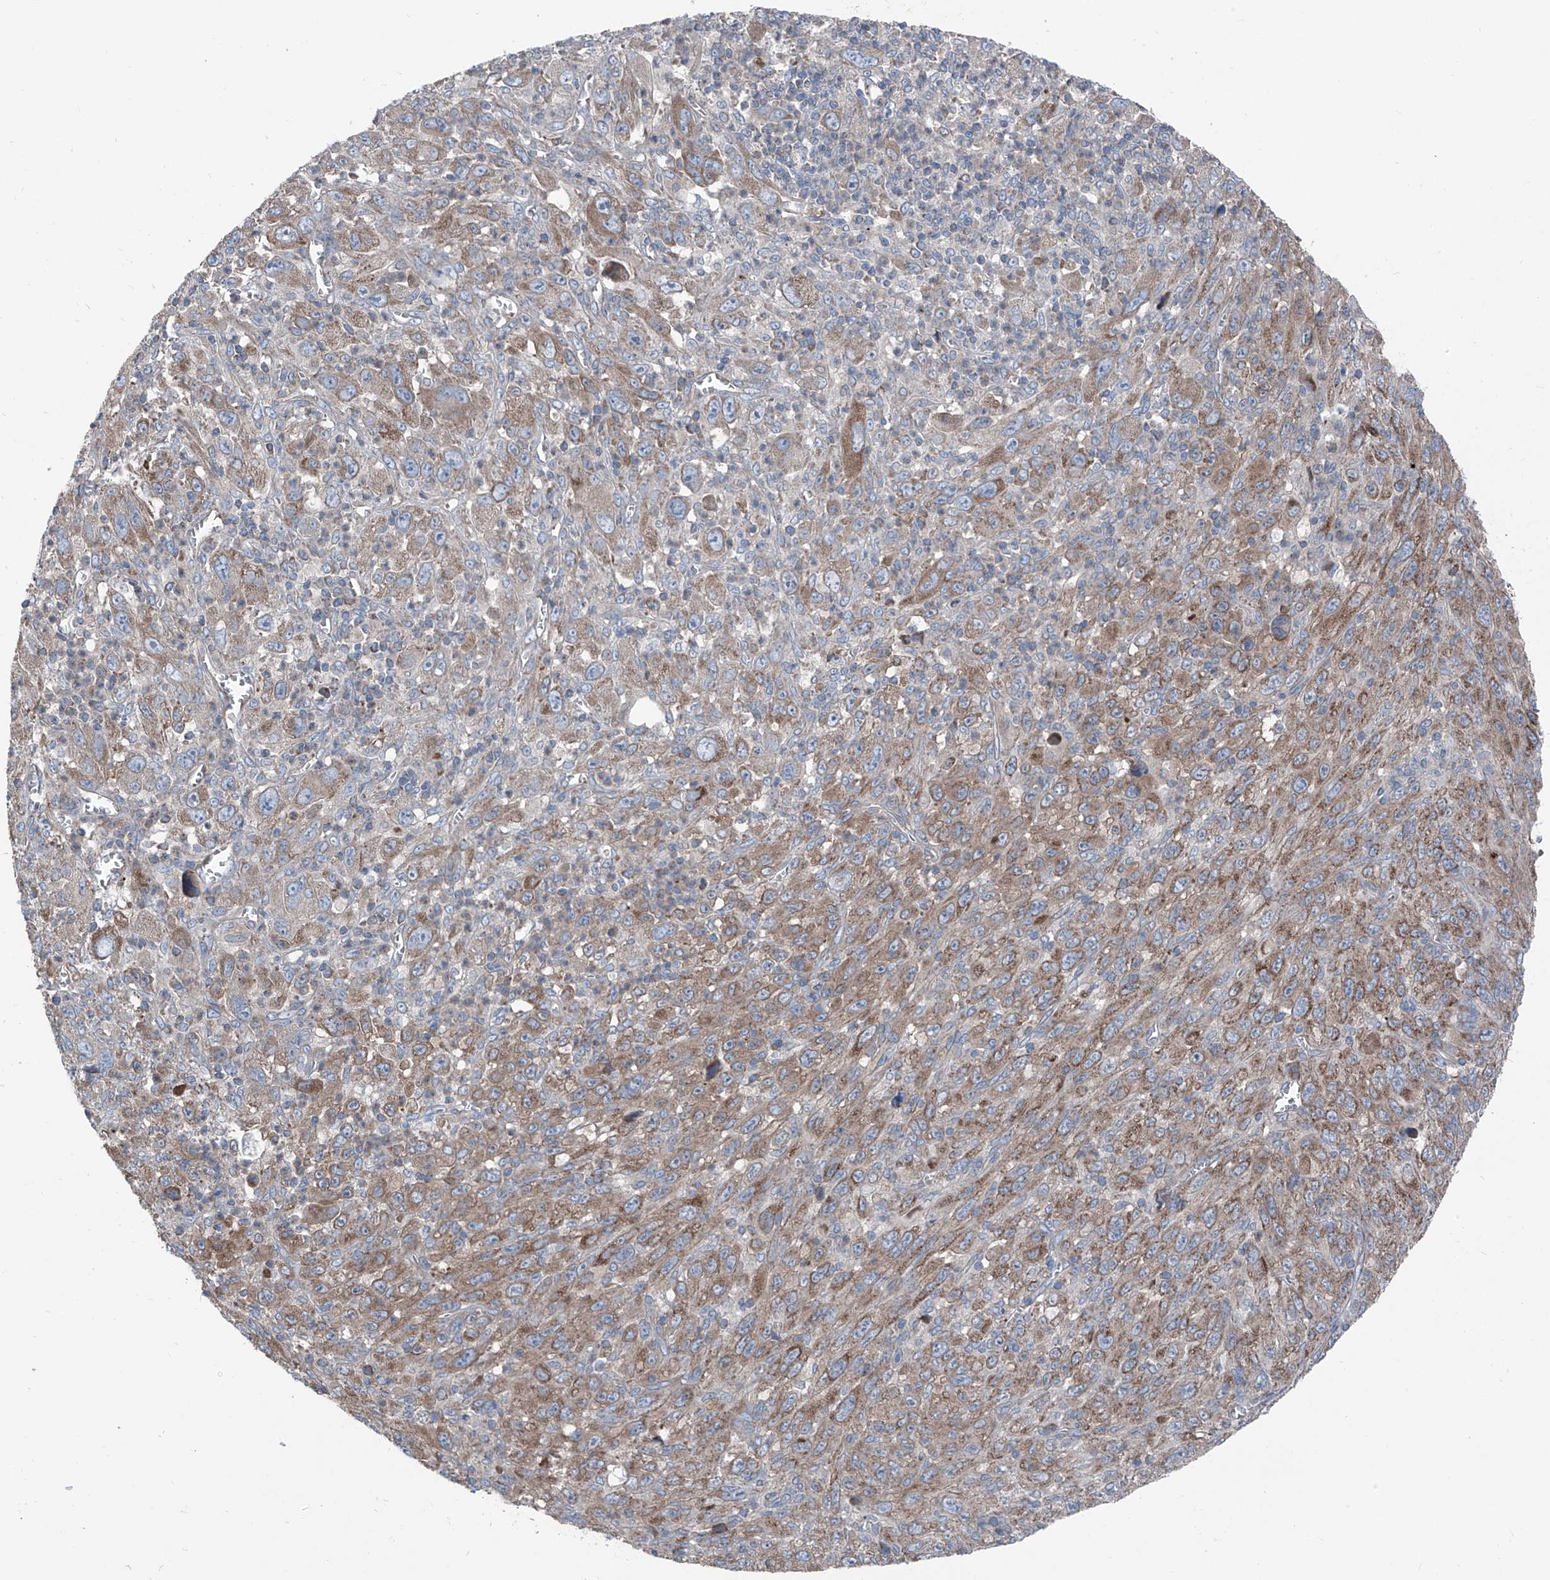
{"staining": {"intensity": "moderate", "quantity": ">75%", "location": "cytoplasmic/membranous"}, "tissue": "melanoma", "cell_type": "Tumor cells", "image_type": "cancer", "snomed": [{"axis": "morphology", "description": "Malignant melanoma, Metastatic site"}, {"axis": "topography", "description": "Skin"}], "caption": "Approximately >75% of tumor cells in melanoma demonstrate moderate cytoplasmic/membranous protein expression as visualized by brown immunohistochemical staining.", "gene": "GPAT3", "patient": {"sex": "female", "age": 56}}